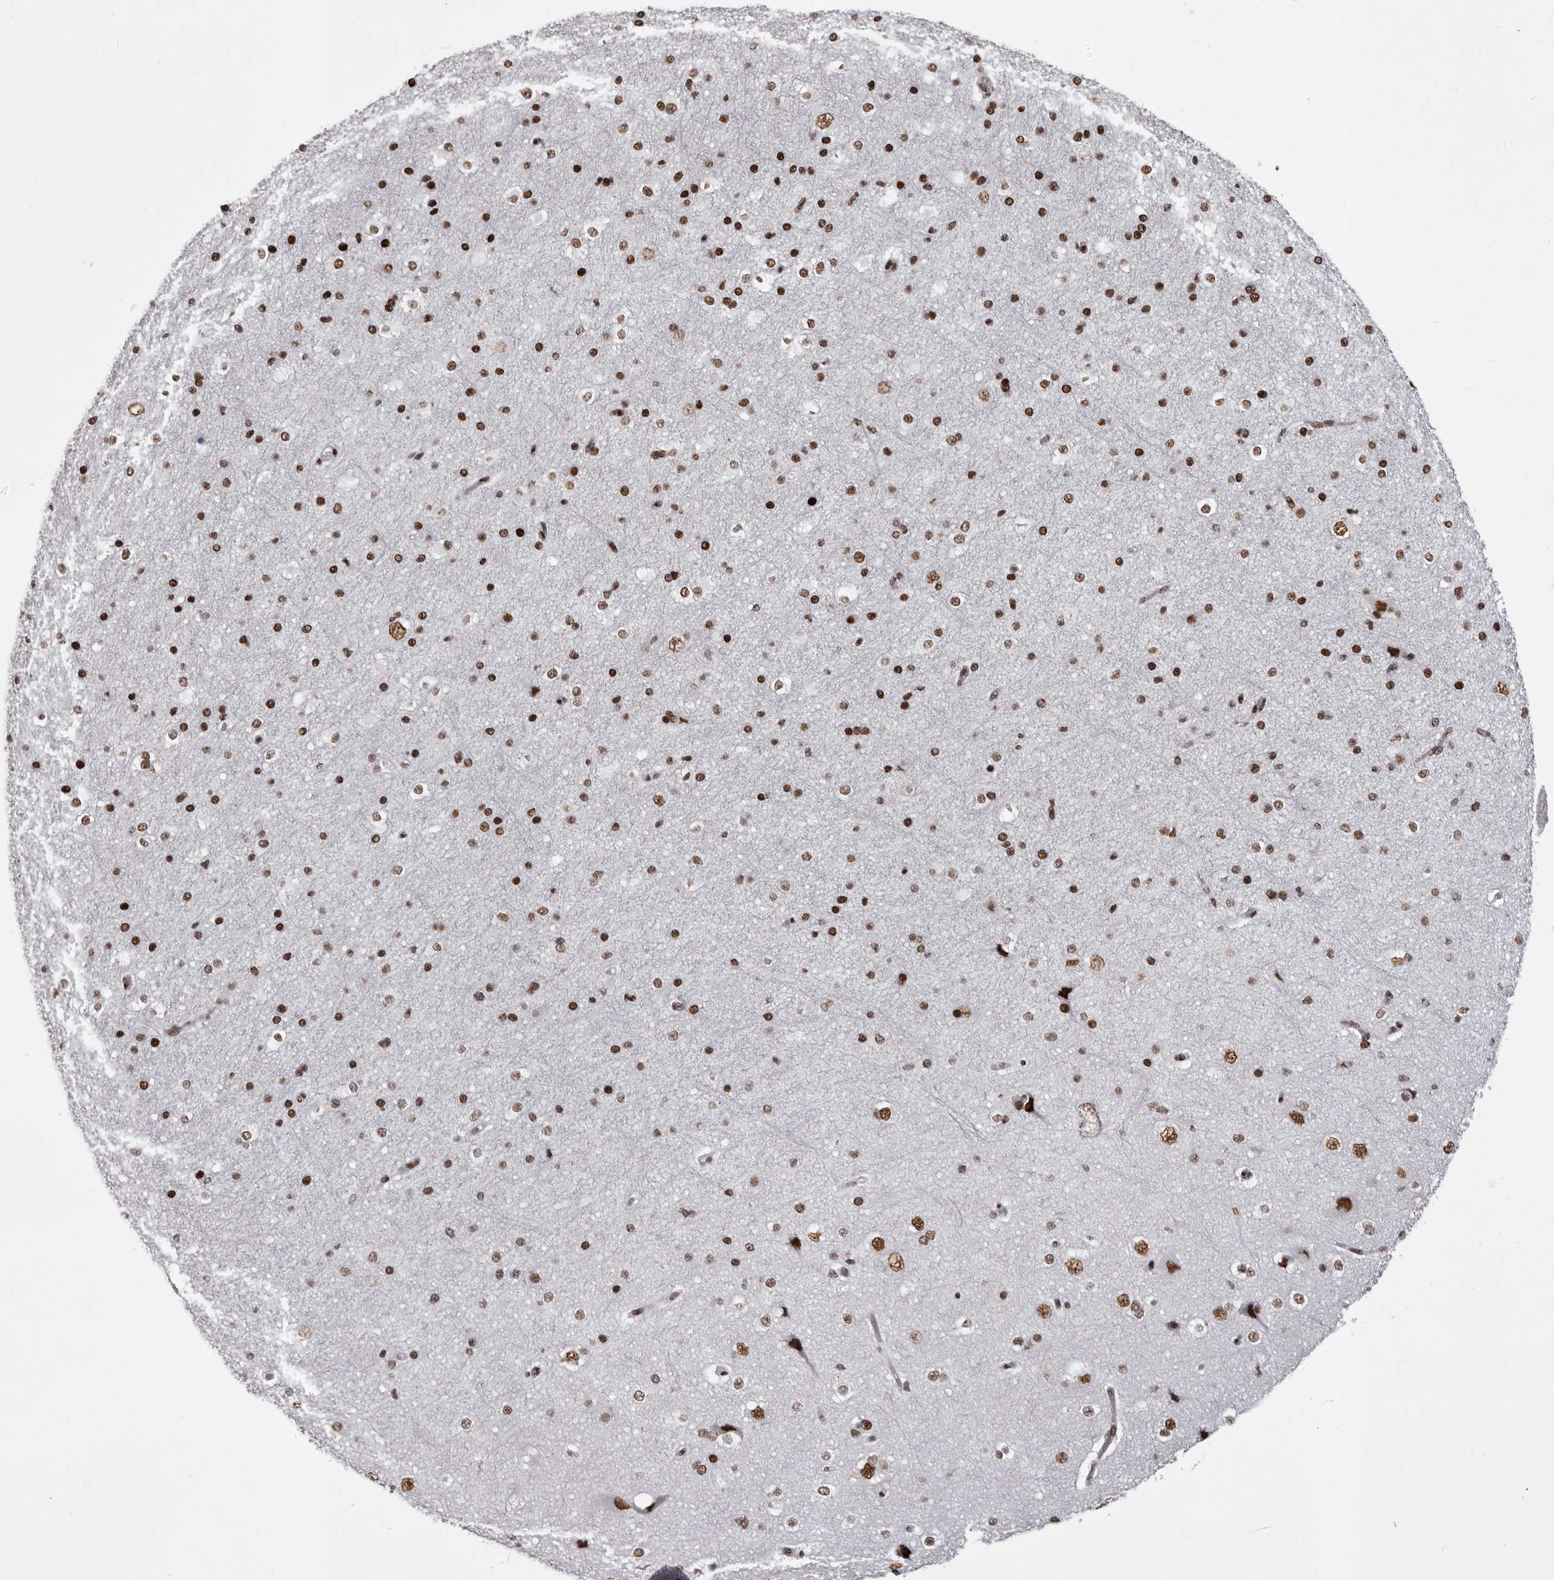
{"staining": {"intensity": "strong", "quantity": "25%-75%", "location": "nuclear"}, "tissue": "cerebral cortex", "cell_type": "Endothelial cells", "image_type": "normal", "snomed": [{"axis": "morphology", "description": "Normal tissue, NOS"}, {"axis": "morphology", "description": "Developmental malformation"}, {"axis": "topography", "description": "Cerebral cortex"}], "caption": "Brown immunohistochemical staining in normal cerebral cortex exhibits strong nuclear expression in approximately 25%-75% of endothelial cells.", "gene": "NUMA1", "patient": {"sex": "female", "age": 30}}